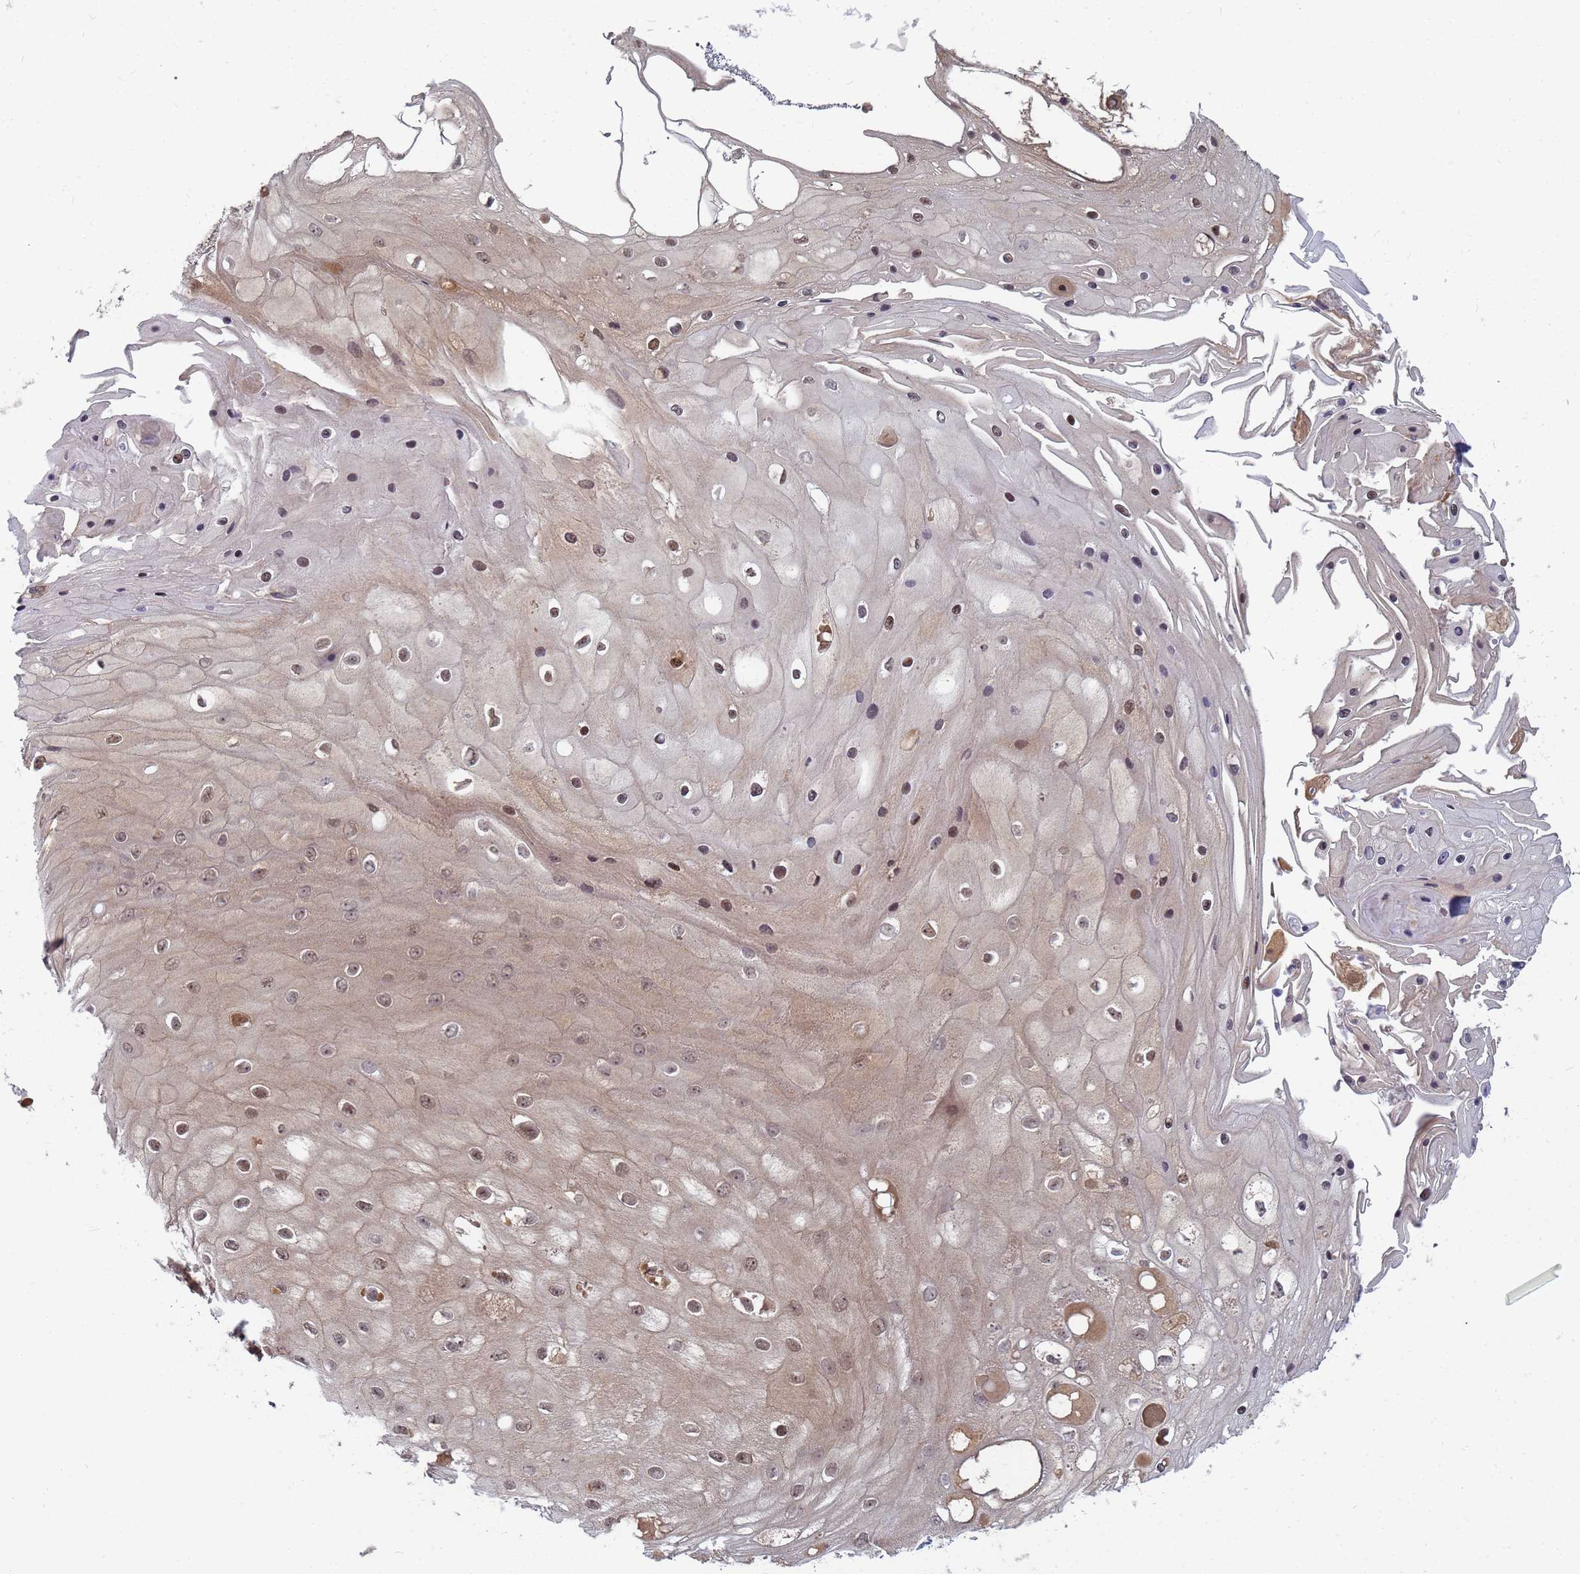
{"staining": {"intensity": "weak", "quantity": ">75%", "location": "cytoplasmic/membranous,nuclear"}, "tissue": "skin cancer", "cell_type": "Tumor cells", "image_type": "cancer", "snomed": [{"axis": "morphology", "description": "Squamous cell carcinoma, NOS"}, {"axis": "topography", "description": "Skin"}], "caption": "This is an image of immunohistochemistry staining of skin cancer (squamous cell carcinoma), which shows weak staining in the cytoplasmic/membranous and nuclear of tumor cells.", "gene": "SHARPIN", "patient": {"sex": "male", "age": 70}}